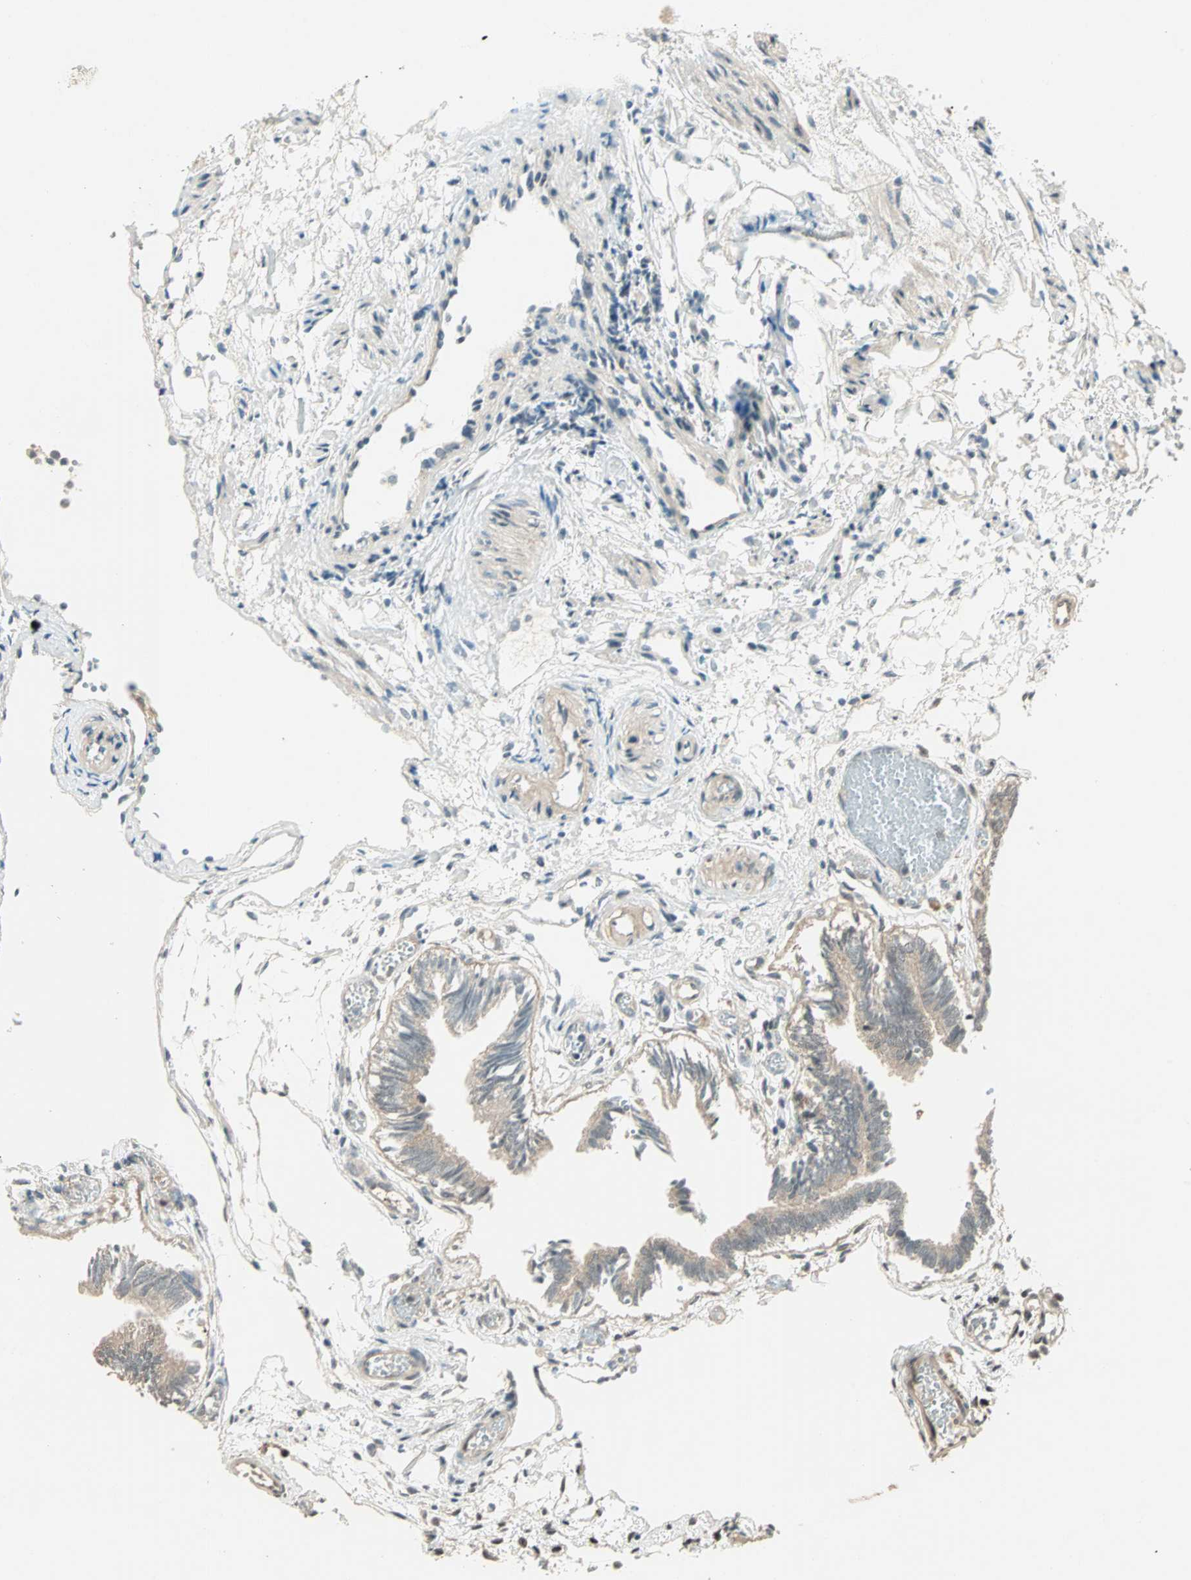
{"staining": {"intensity": "moderate", "quantity": ">75%", "location": "cytoplasmic/membranous,nuclear"}, "tissue": "fallopian tube", "cell_type": "Glandular cells", "image_type": "normal", "snomed": [{"axis": "morphology", "description": "Normal tissue, NOS"}, {"axis": "topography", "description": "Fallopian tube"}], "caption": "The immunohistochemical stain shows moderate cytoplasmic/membranous,nuclear staining in glandular cells of benign fallopian tube.", "gene": "ZNF701", "patient": {"sex": "female", "age": 29}}